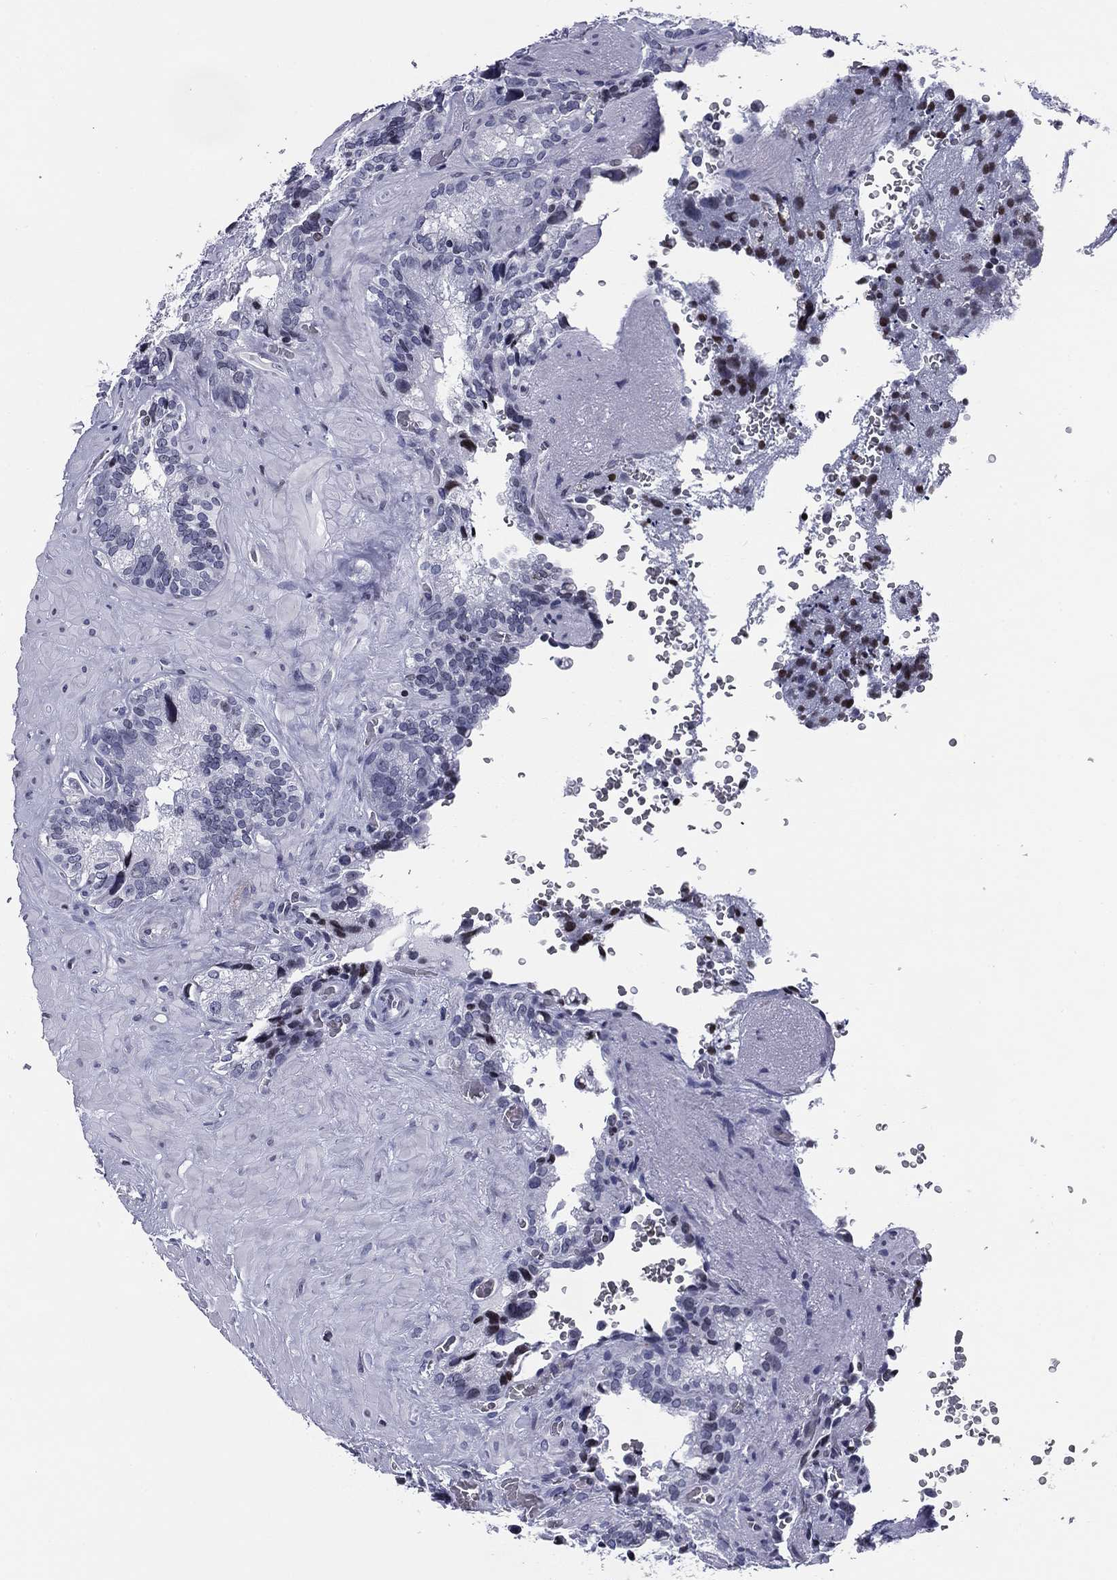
{"staining": {"intensity": "negative", "quantity": "none", "location": "none"}, "tissue": "seminal vesicle", "cell_type": "Glandular cells", "image_type": "normal", "snomed": [{"axis": "morphology", "description": "Normal tissue, NOS"}, {"axis": "topography", "description": "Seminal veicle"}], "caption": "High power microscopy image of an immunohistochemistry photomicrograph of benign seminal vesicle, revealing no significant positivity in glandular cells.", "gene": "CCDC144A", "patient": {"sex": "male", "age": 72}}